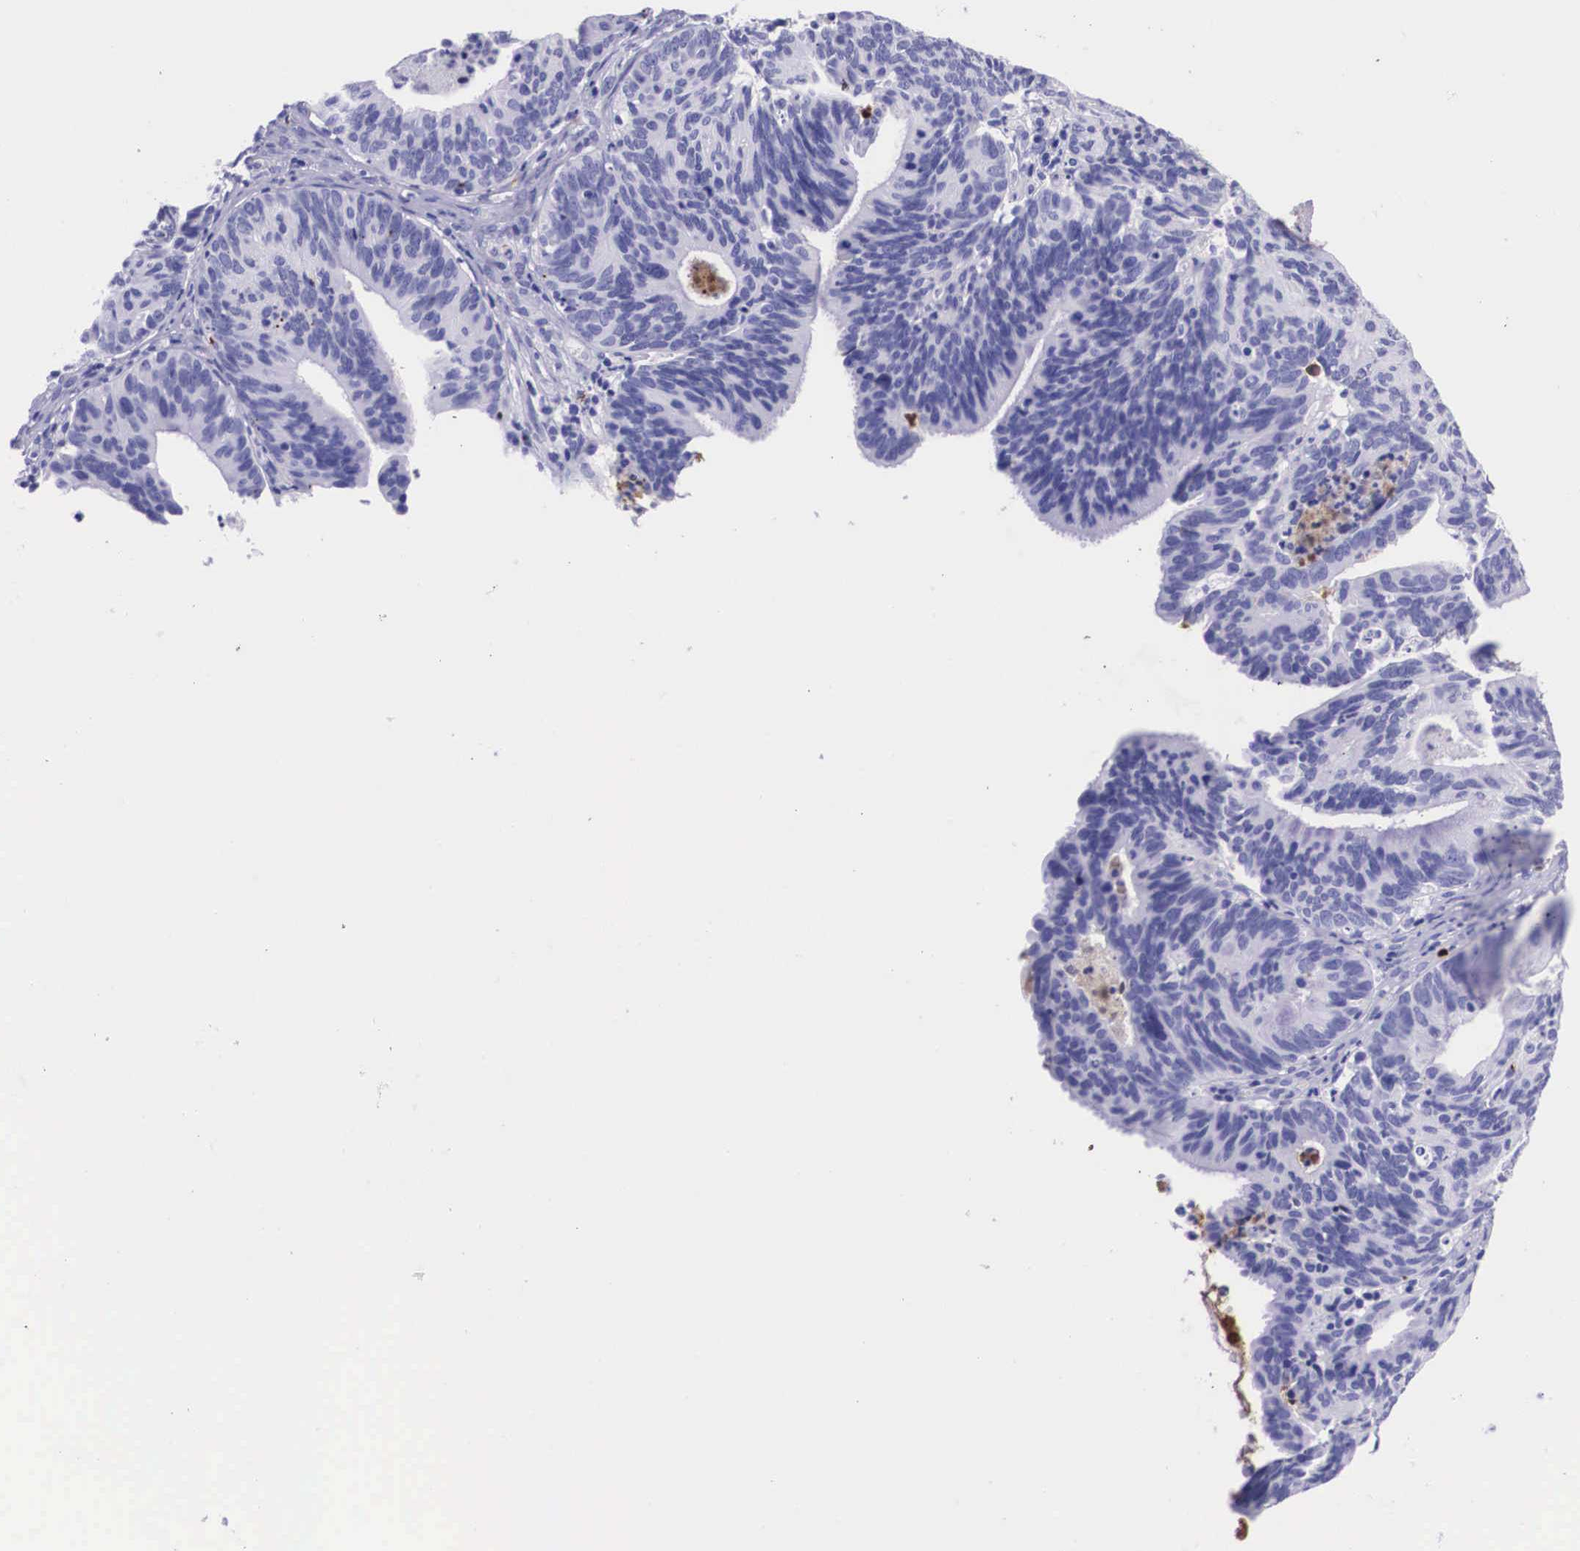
{"staining": {"intensity": "negative", "quantity": "none", "location": "none"}, "tissue": "ovarian cancer", "cell_type": "Tumor cells", "image_type": "cancer", "snomed": [{"axis": "morphology", "description": "Carcinoma, endometroid"}, {"axis": "topography", "description": "Ovary"}], "caption": "Tumor cells are negative for brown protein staining in endometroid carcinoma (ovarian).", "gene": "PLG", "patient": {"sex": "female", "age": 52}}